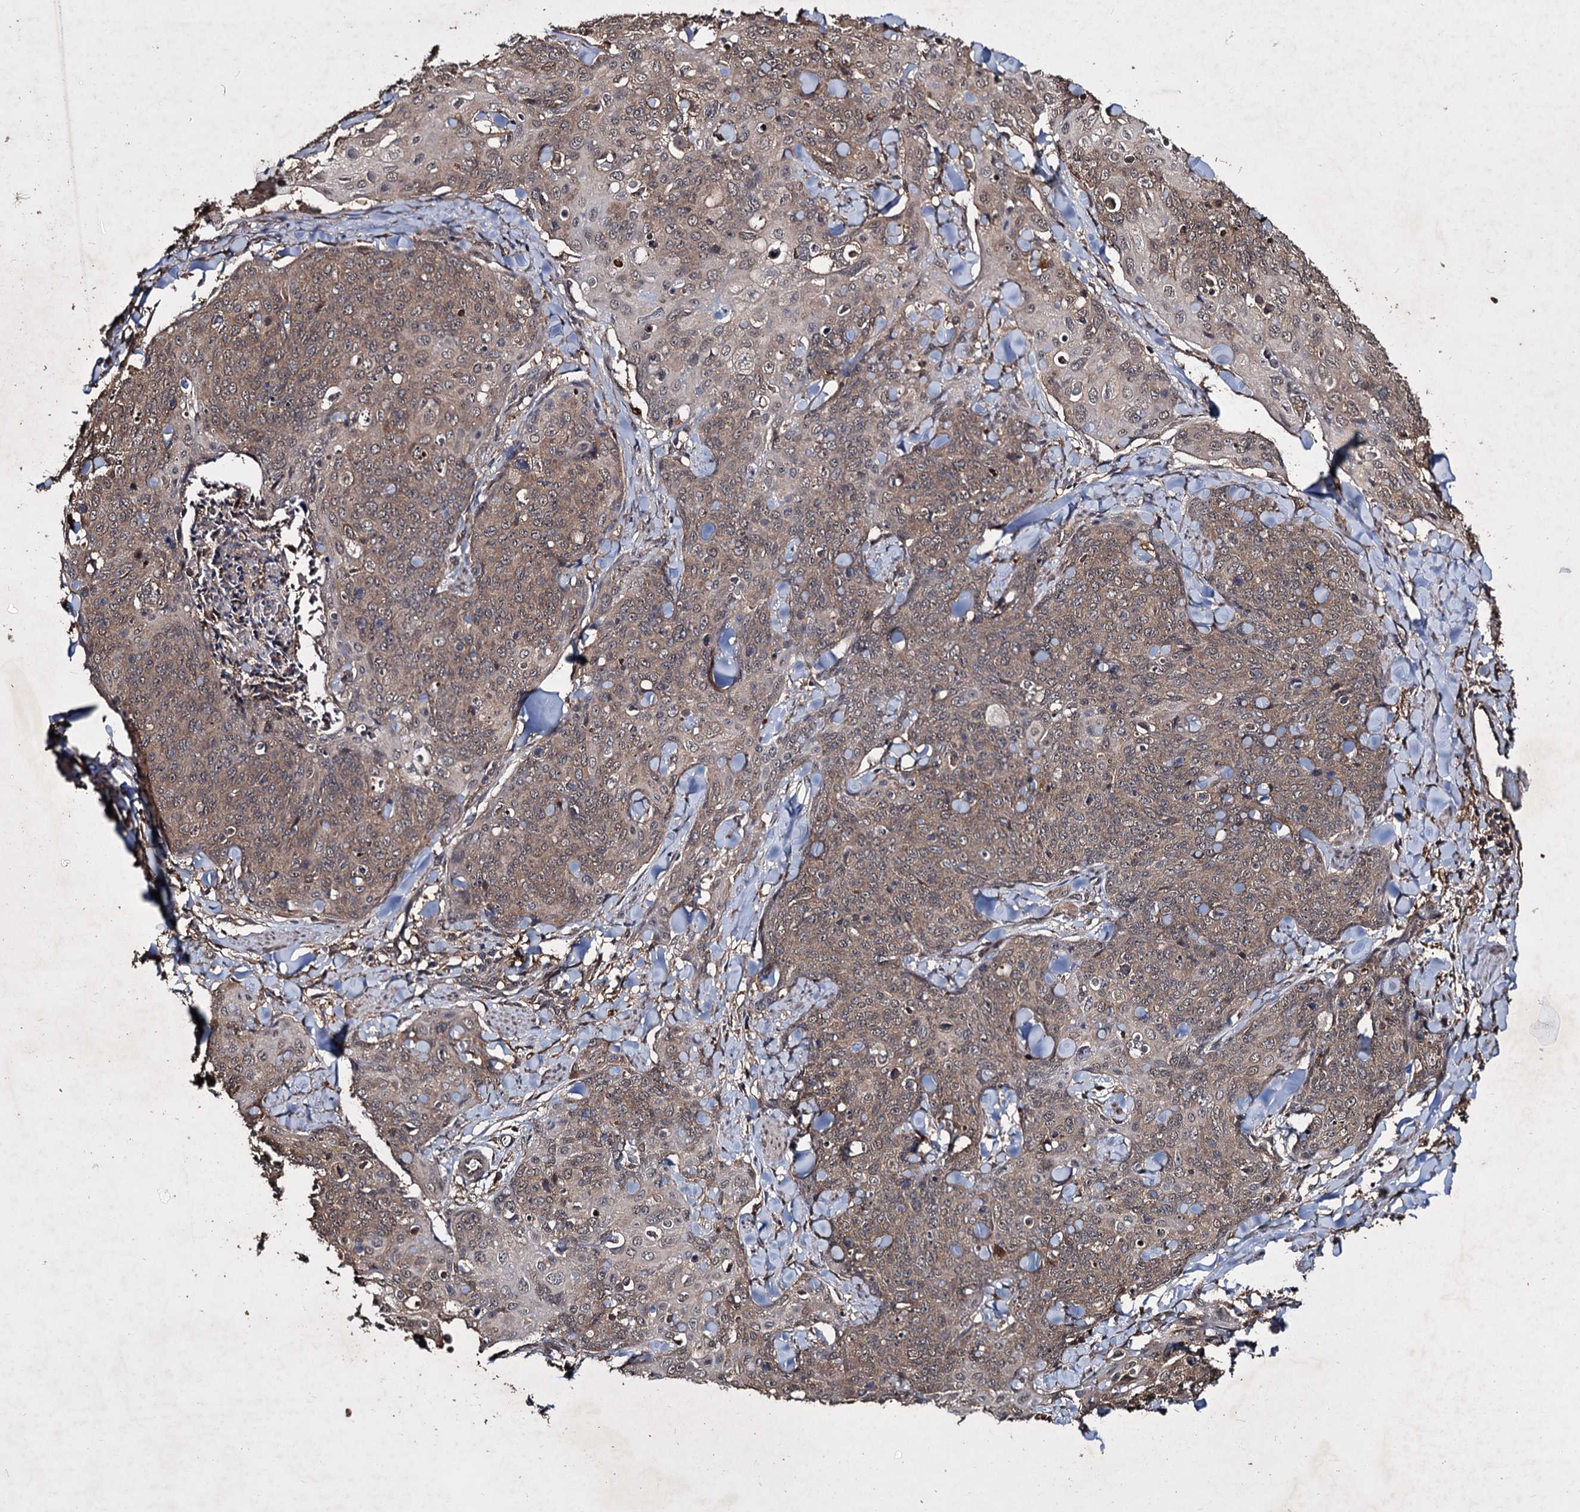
{"staining": {"intensity": "weak", "quantity": ">75%", "location": "cytoplasmic/membranous"}, "tissue": "skin cancer", "cell_type": "Tumor cells", "image_type": "cancer", "snomed": [{"axis": "morphology", "description": "Squamous cell carcinoma, NOS"}, {"axis": "topography", "description": "Skin"}, {"axis": "topography", "description": "Vulva"}], "caption": "Skin cancer (squamous cell carcinoma) stained for a protein exhibits weak cytoplasmic/membranous positivity in tumor cells. (DAB IHC, brown staining for protein, blue staining for nuclei).", "gene": "SLC46A3", "patient": {"sex": "female", "age": 85}}